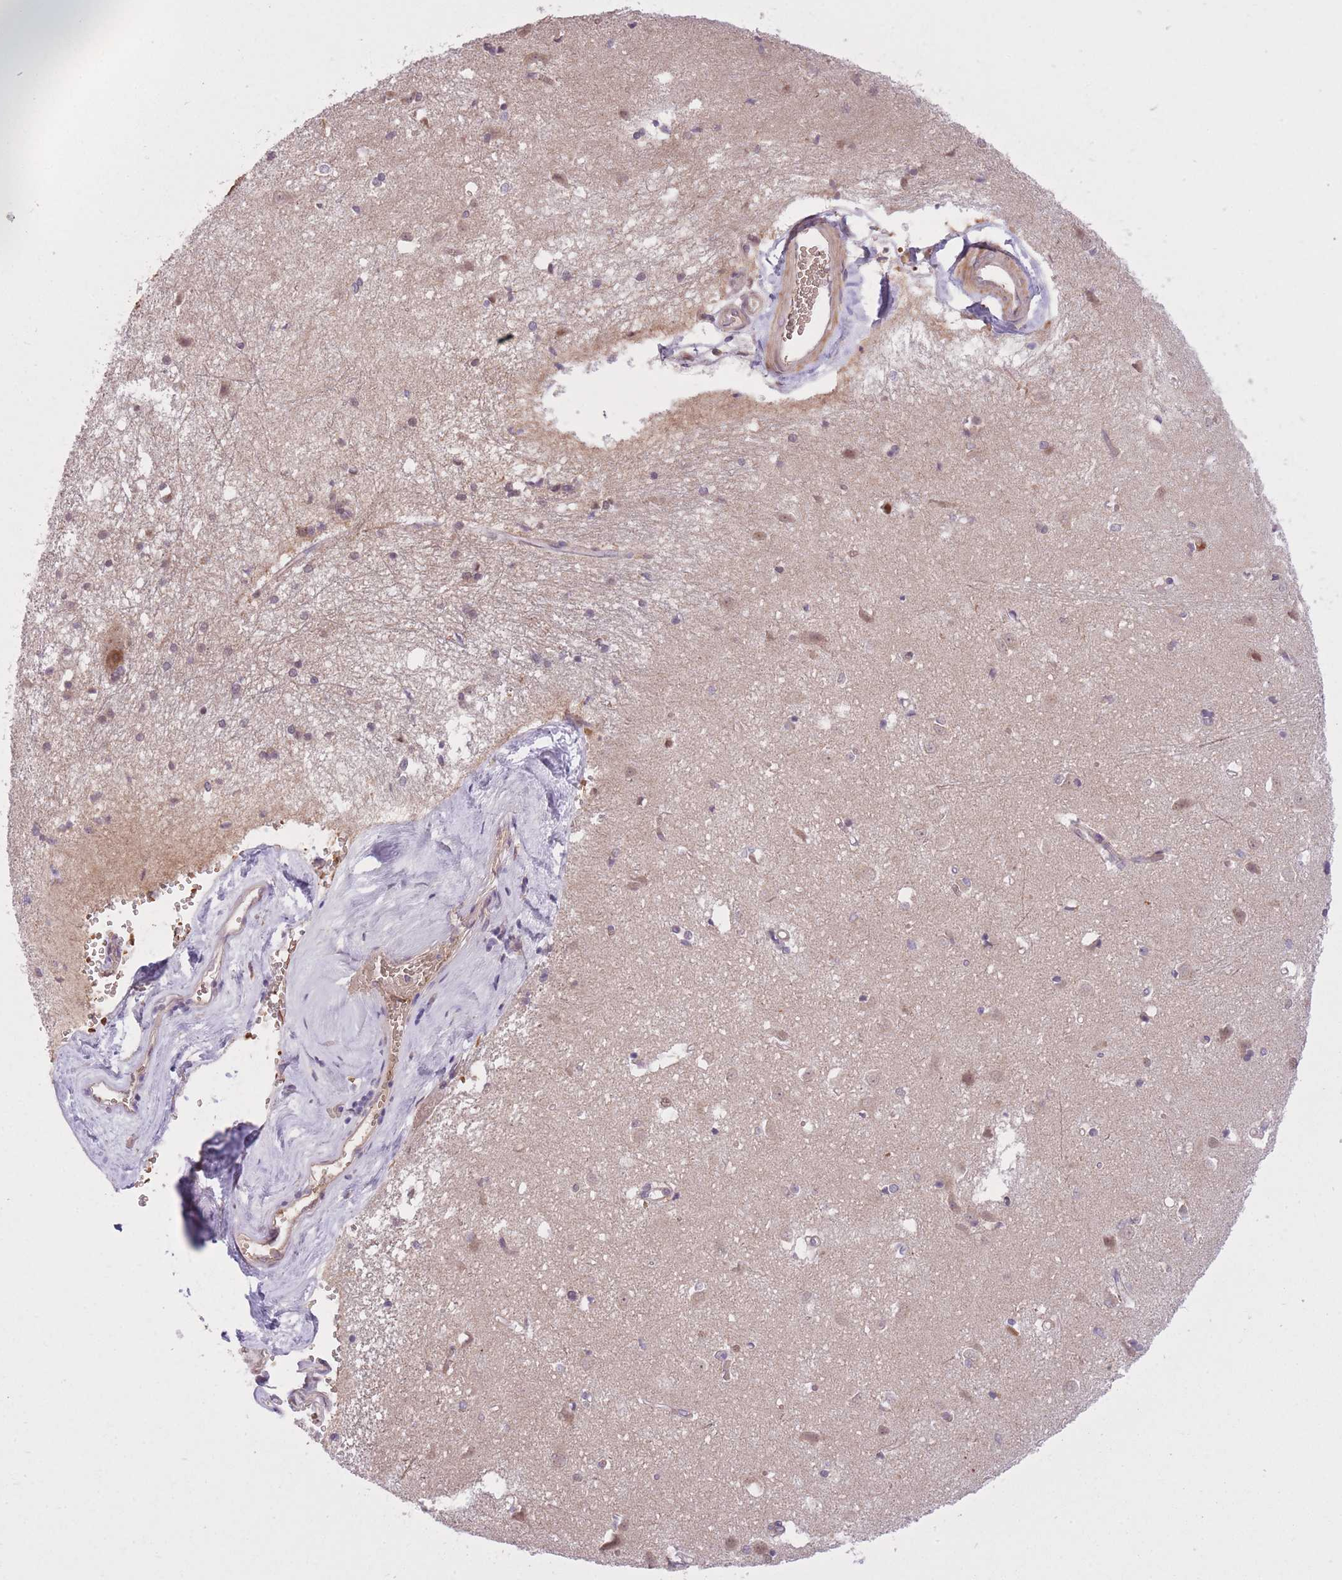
{"staining": {"intensity": "weak", "quantity": "25%-75%", "location": "cytoplasmic/membranous"}, "tissue": "caudate", "cell_type": "Glial cells", "image_type": "normal", "snomed": [{"axis": "morphology", "description": "Normal tissue, NOS"}, {"axis": "topography", "description": "Lateral ventricle wall"}], "caption": "Caudate stained with a brown dye exhibits weak cytoplasmic/membranous positive positivity in approximately 25%-75% of glial cells.", "gene": "POLR3F", "patient": {"sex": "male", "age": 37}}